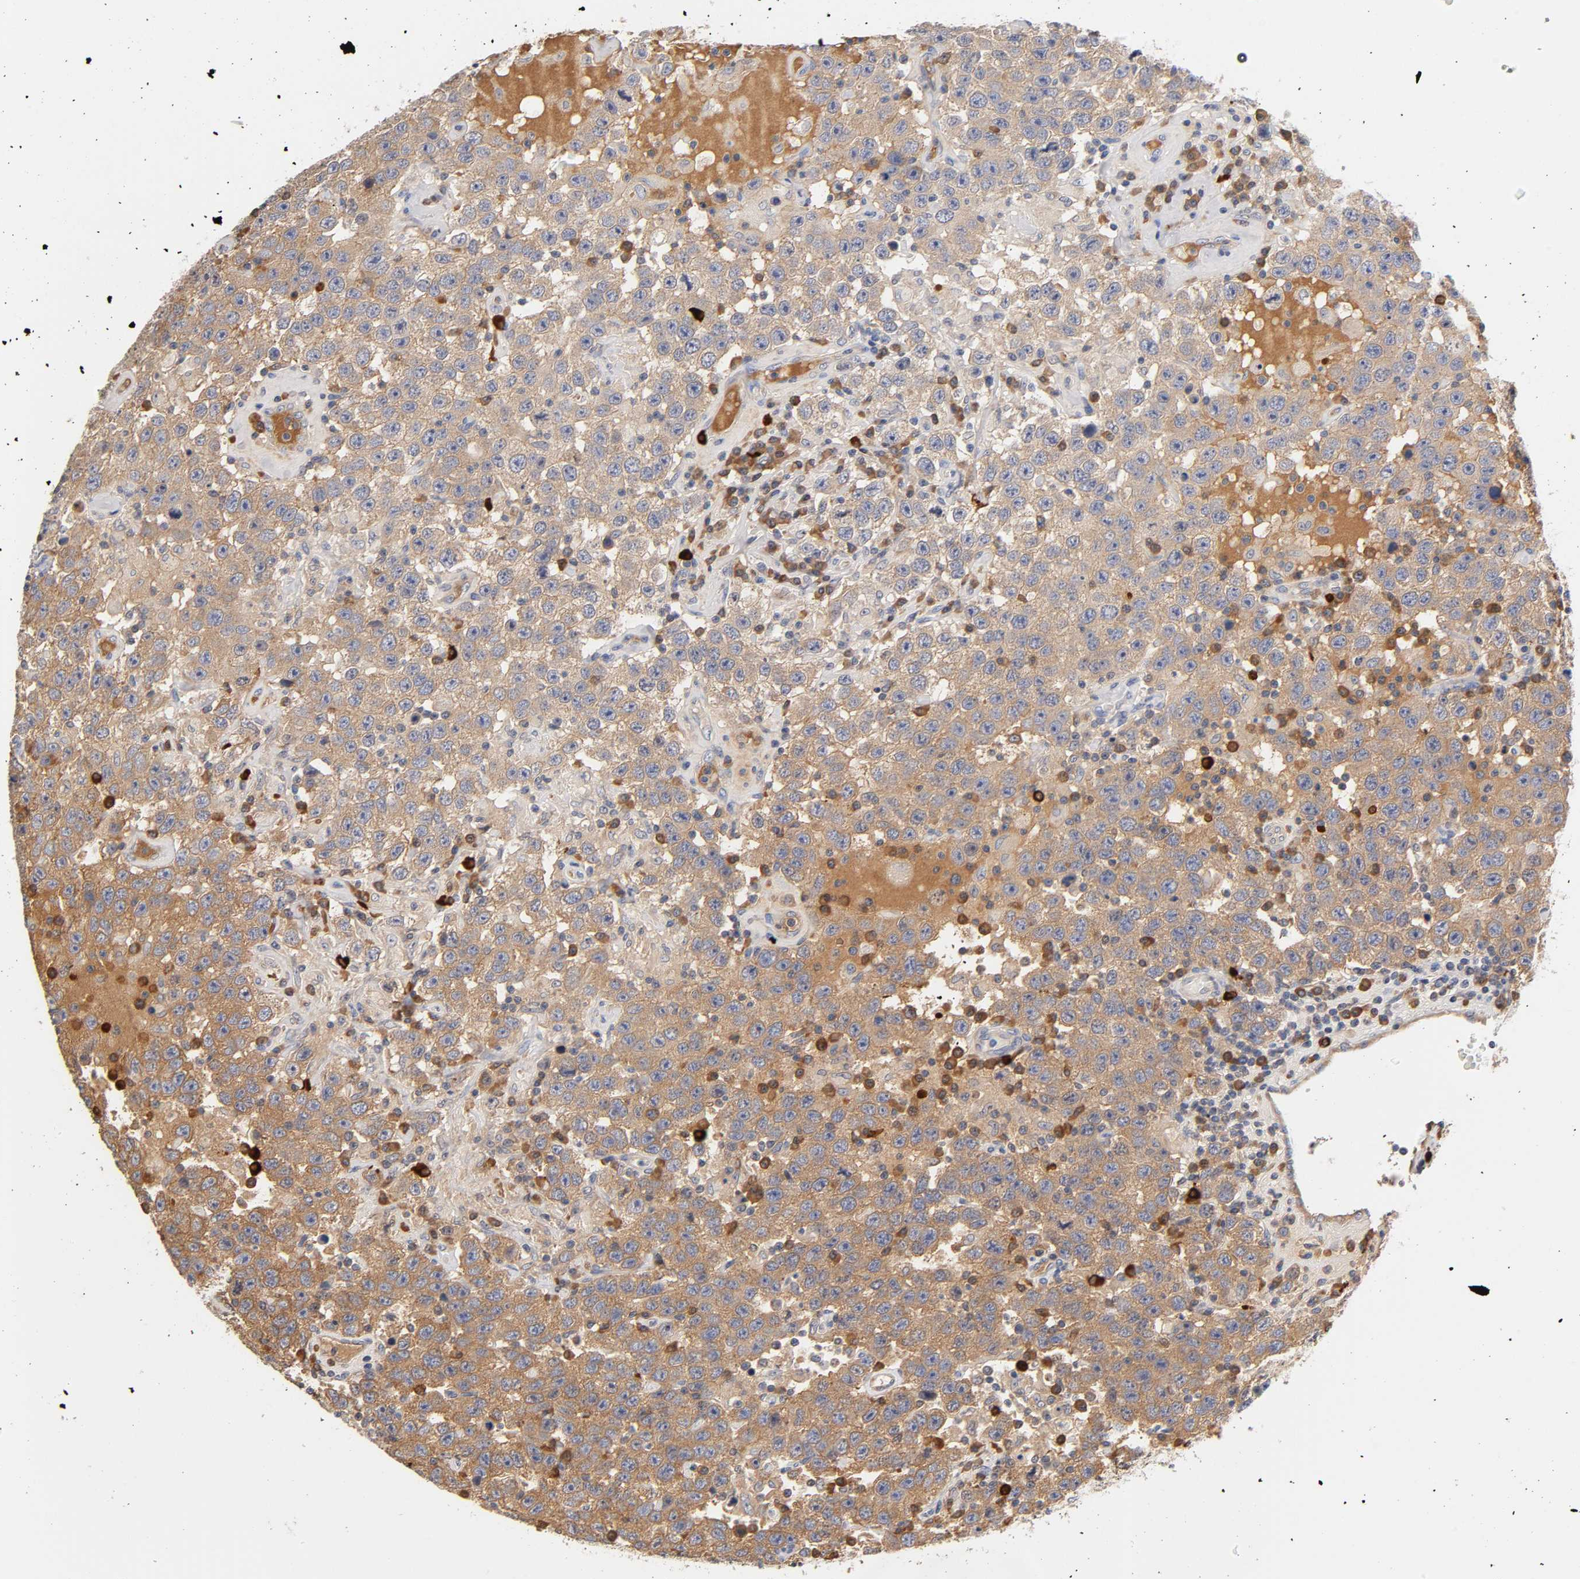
{"staining": {"intensity": "moderate", "quantity": ">75%", "location": "cytoplasmic/membranous"}, "tissue": "testis cancer", "cell_type": "Tumor cells", "image_type": "cancer", "snomed": [{"axis": "morphology", "description": "Seminoma, NOS"}, {"axis": "topography", "description": "Testis"}], "caption": "A medium amount of moderate cytoplasmic/membranous positivity is seen in approximately >75% of tumor cells in testis seminoma tissue. (DAB = brown stain, brightfield microscopy at high magnification).", "gene": "RPS29", "patient": {"sex": "male", "age": 41}}